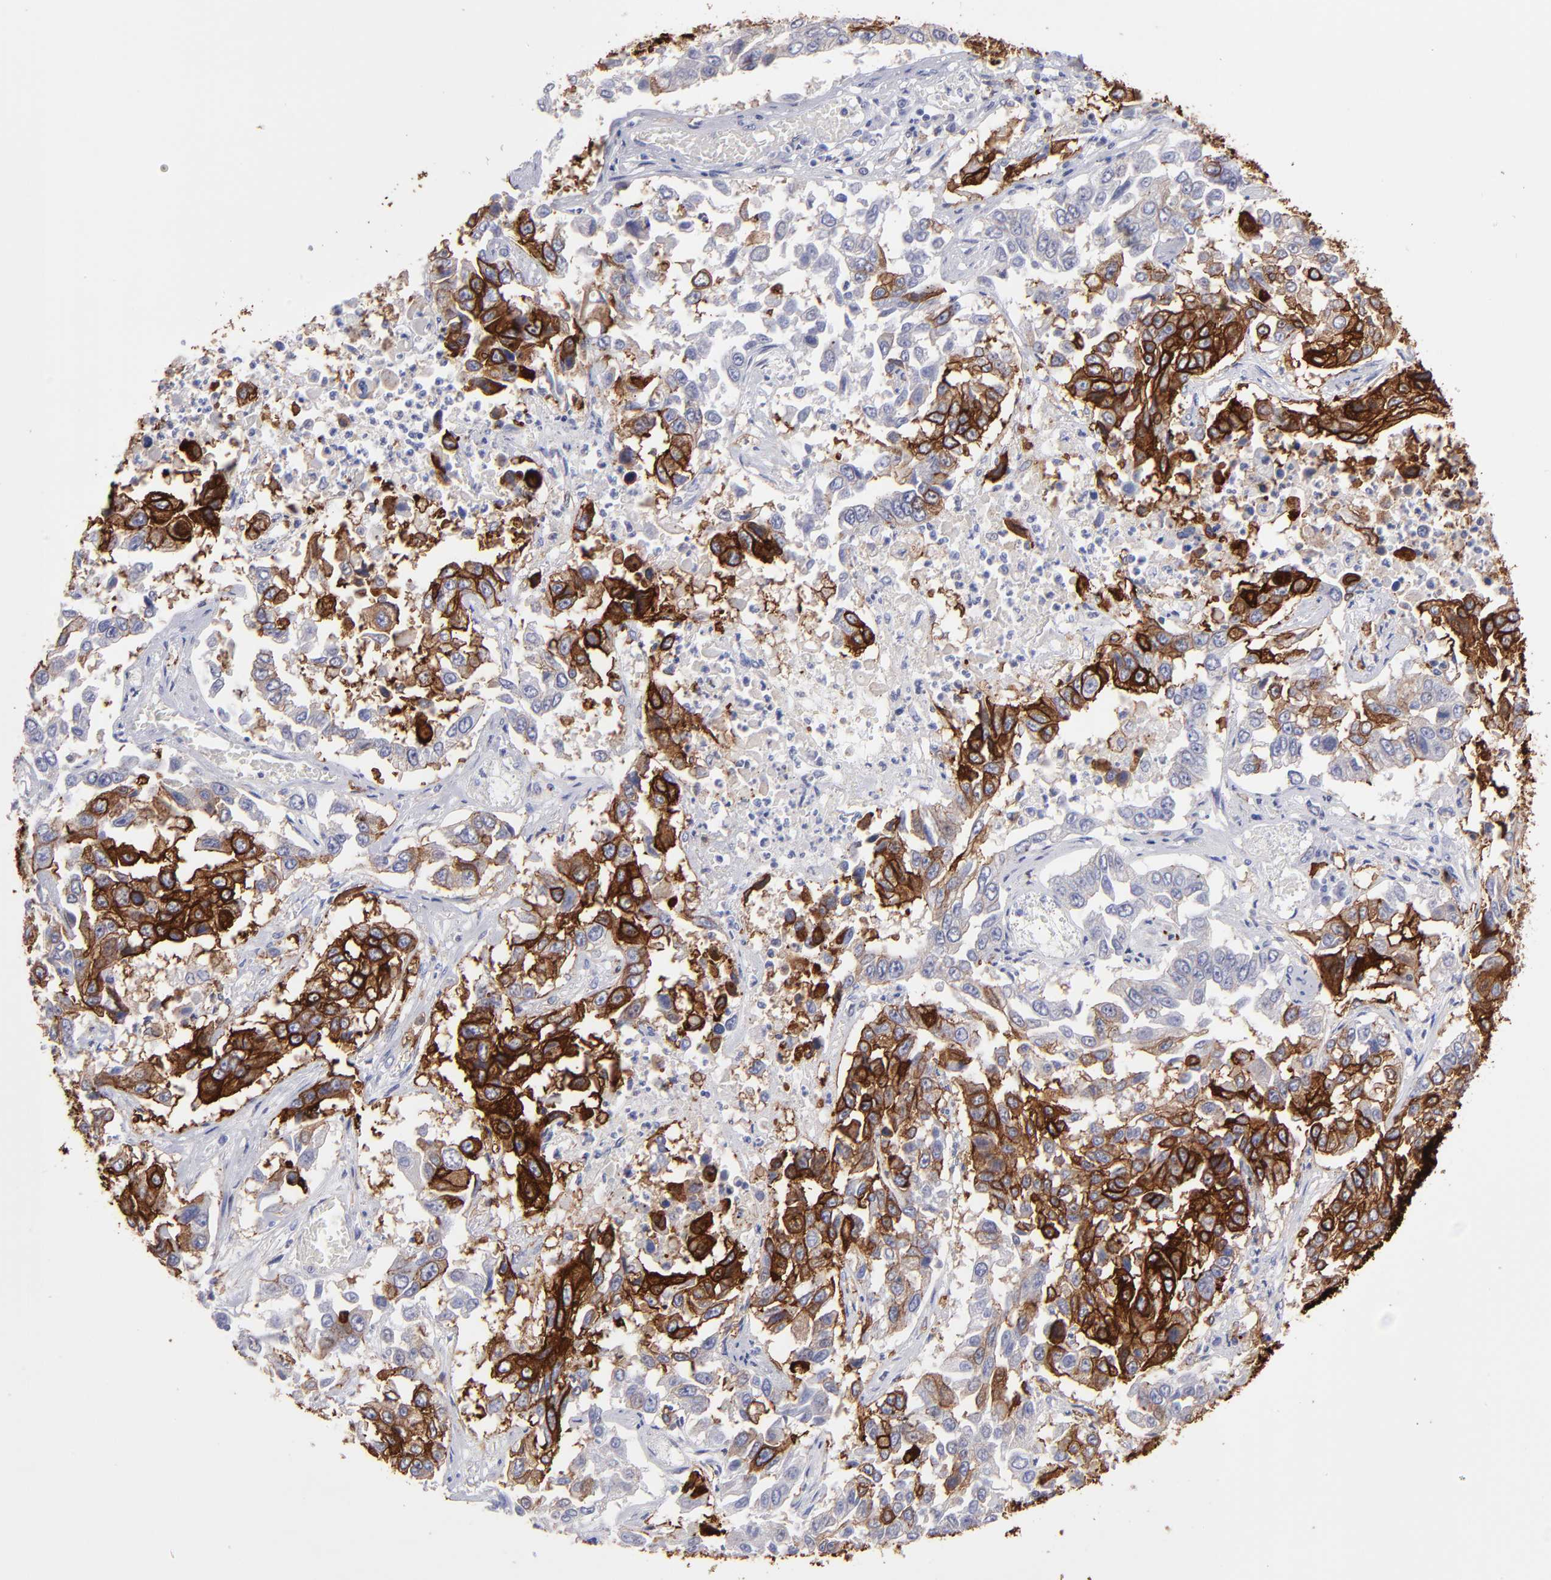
{"staining": {"intensity": "strong", "quantity": "25%-75%", "location": "cytoplasmic/membranous"}, "tissue": "lung cancer", "cell_type": "Tumor cells", "image_type": "cancer", "snomed": [{"axis": "morphology", "description": "Squamous cell carcinoma, NOS"}, {"axis": "topography", "description": "Lung"}], "caption": "Immunohistochemical staining of human squamous cell carcinoma (lung) reveals strong cytoplasmic/membranous protein staining in approximately 25%-75% of tumor cells.", "gene": "AHNAK2", "patient": {"sex": "male", "age": 71}}